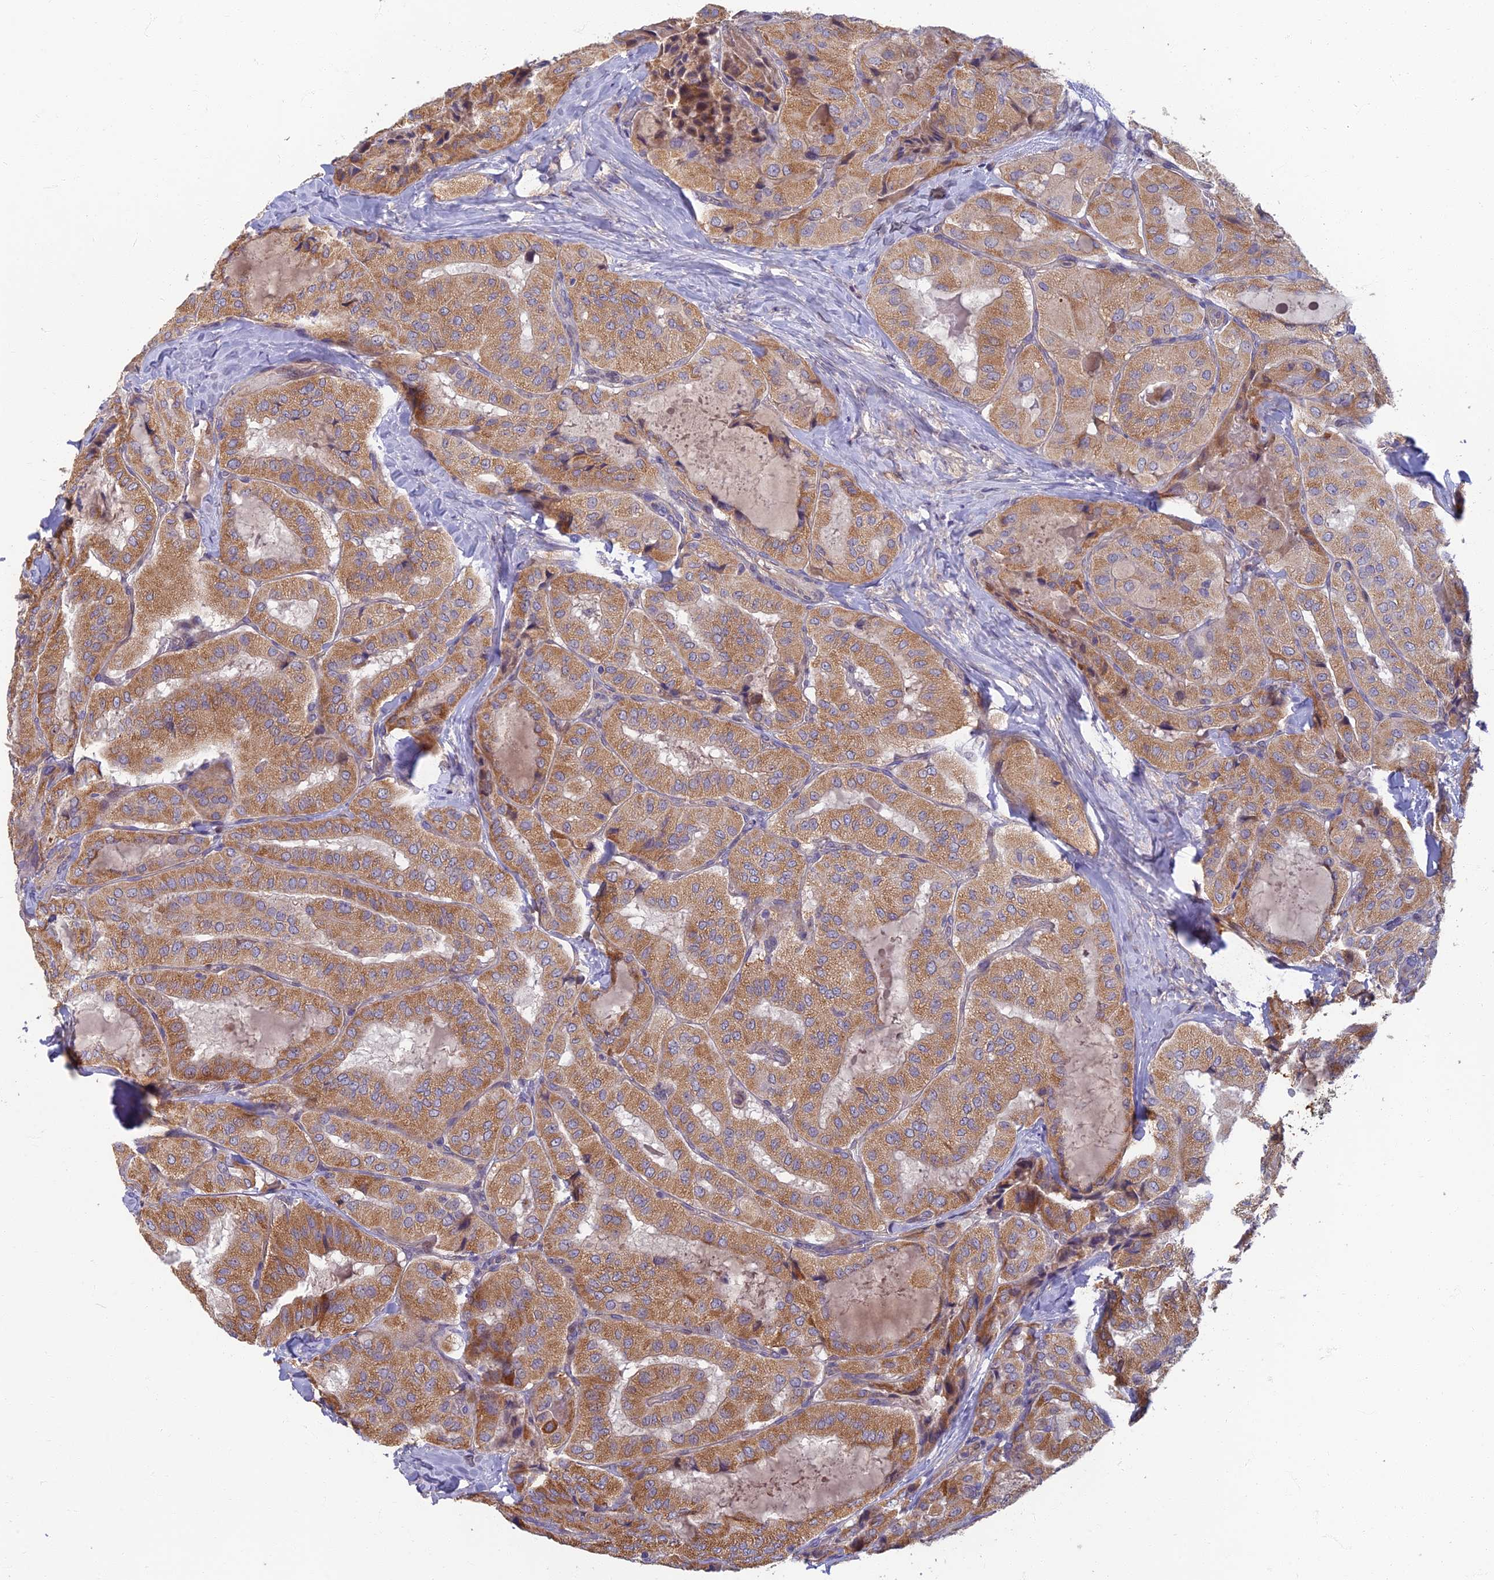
{"staining": {"intensity": "moderate", "quantity": ">75%", "location": "cytoplasmic/membranous"}, "tissue": "thyroid cancer", "cell_type": "Tumor cells", "image_type": "cancer", "snomed": [{"axis": "morphology", "description": "Normal tissue, NOS"}, {"axis": "morphology", "description": "Papillary adenocarcinoma, NOS"}, {"axis": "topography", "description": "Thyroid gland"}], "caption": "Papillary adenocarcinoma (thyroid) was stained to show a protein in brown. There is medium levels of moderate cytoplasmic/membranous staining in approximately >75% of tumor cells.", "gene": "SOGA1", "patient": {"sex": "female", "age": 59}}